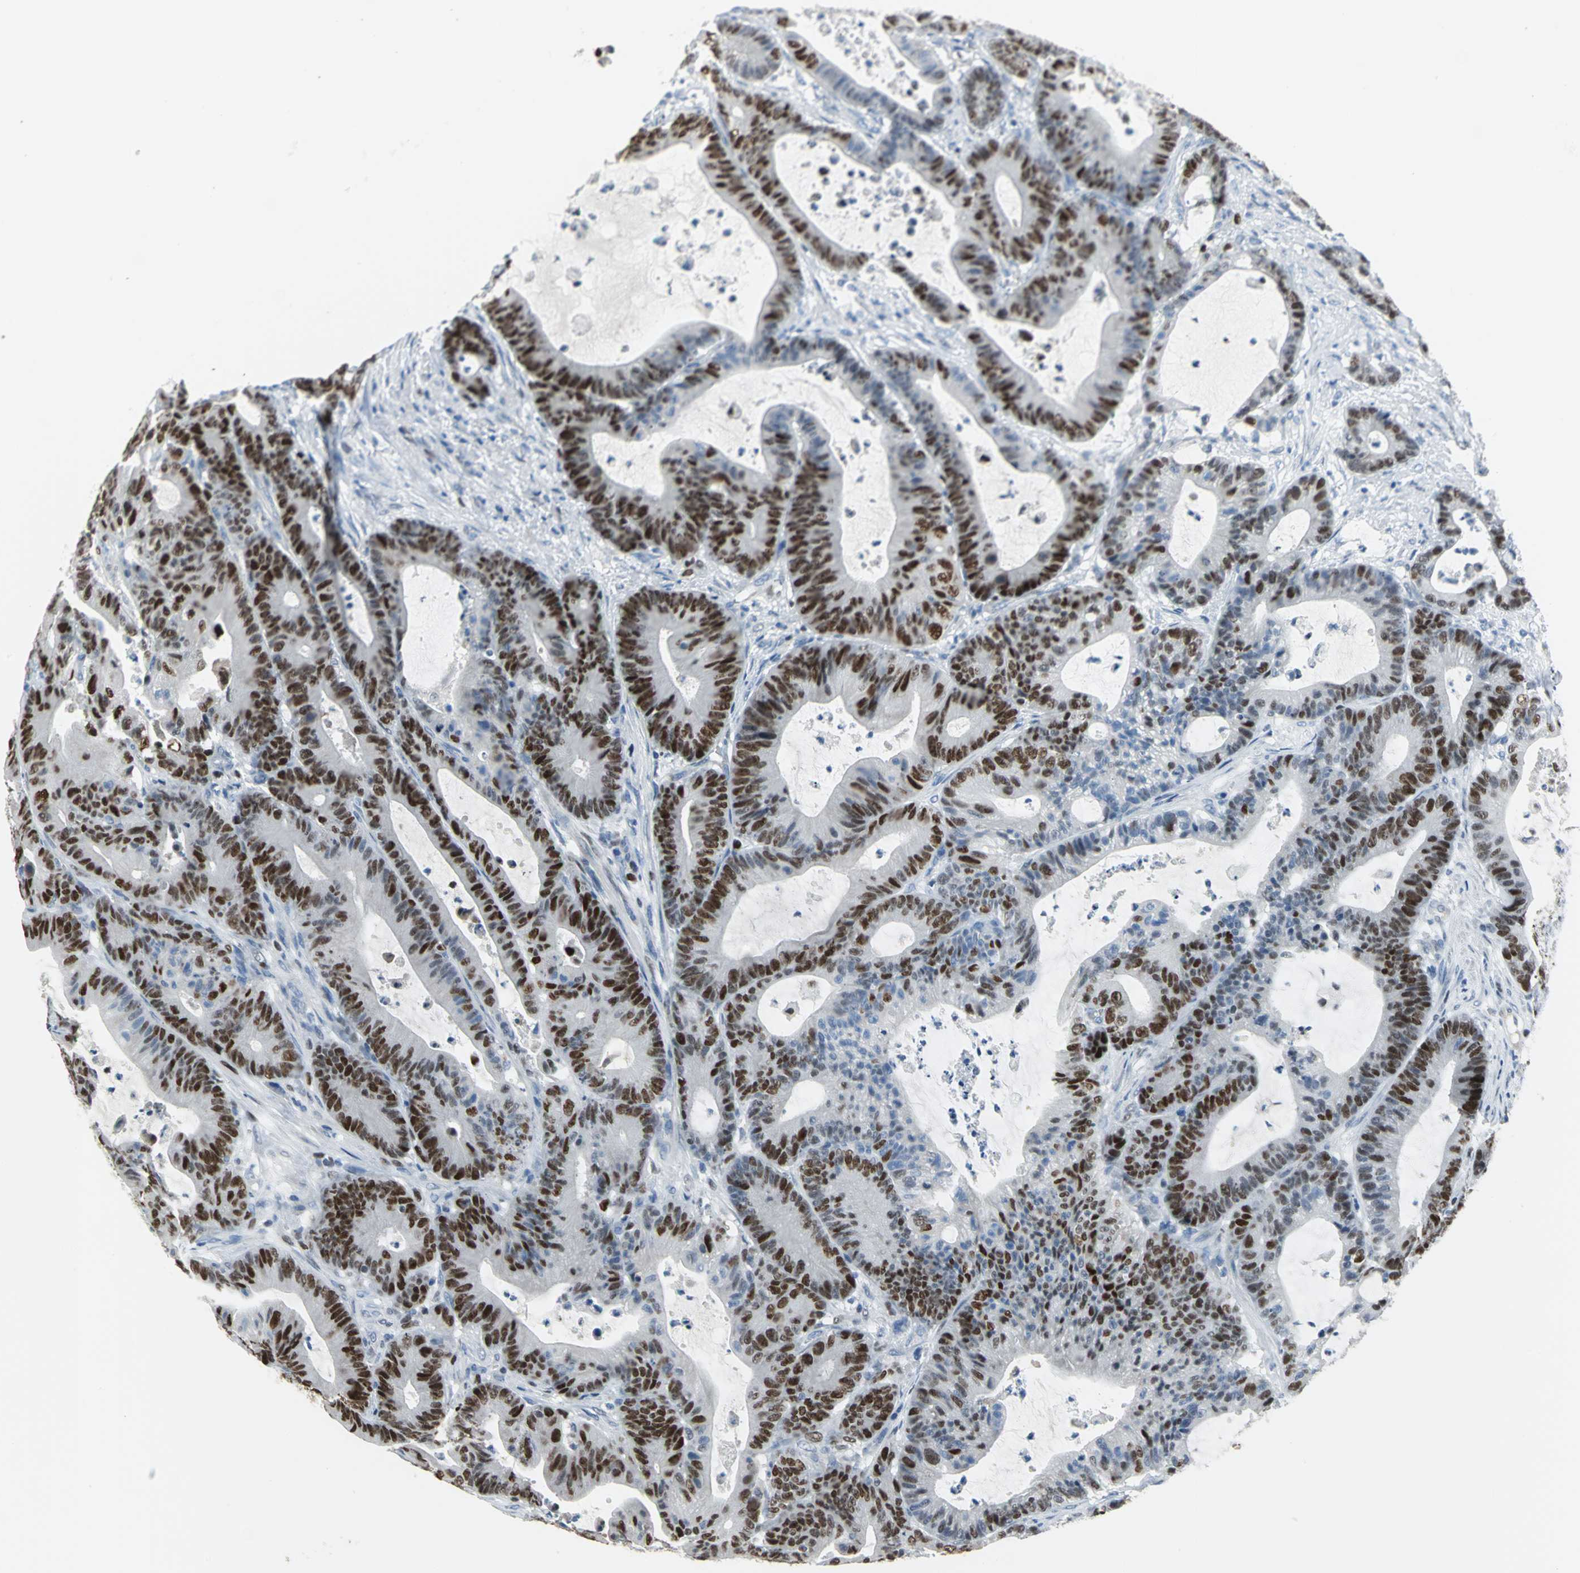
{"staining": {"intensity": "strong", "quantity": "25%-75%", "location": "nuclear"}, "tissue": "colorectal cancer", "cell_type": "Tumor cells", "image_type": "cancer", "snomed": [{"axis": "morphology", "description": "Adenocarcinoma, NOS"}, {"axis": "topography", "description": "Colon"}], "caption": "An image of human adenocarcinoma (colorectal) stained for a protein demonstrates strong nuclear brown staining in tumor cells.", "gene": "MCM3", "patient": {"sex": "female", "age": 84}}